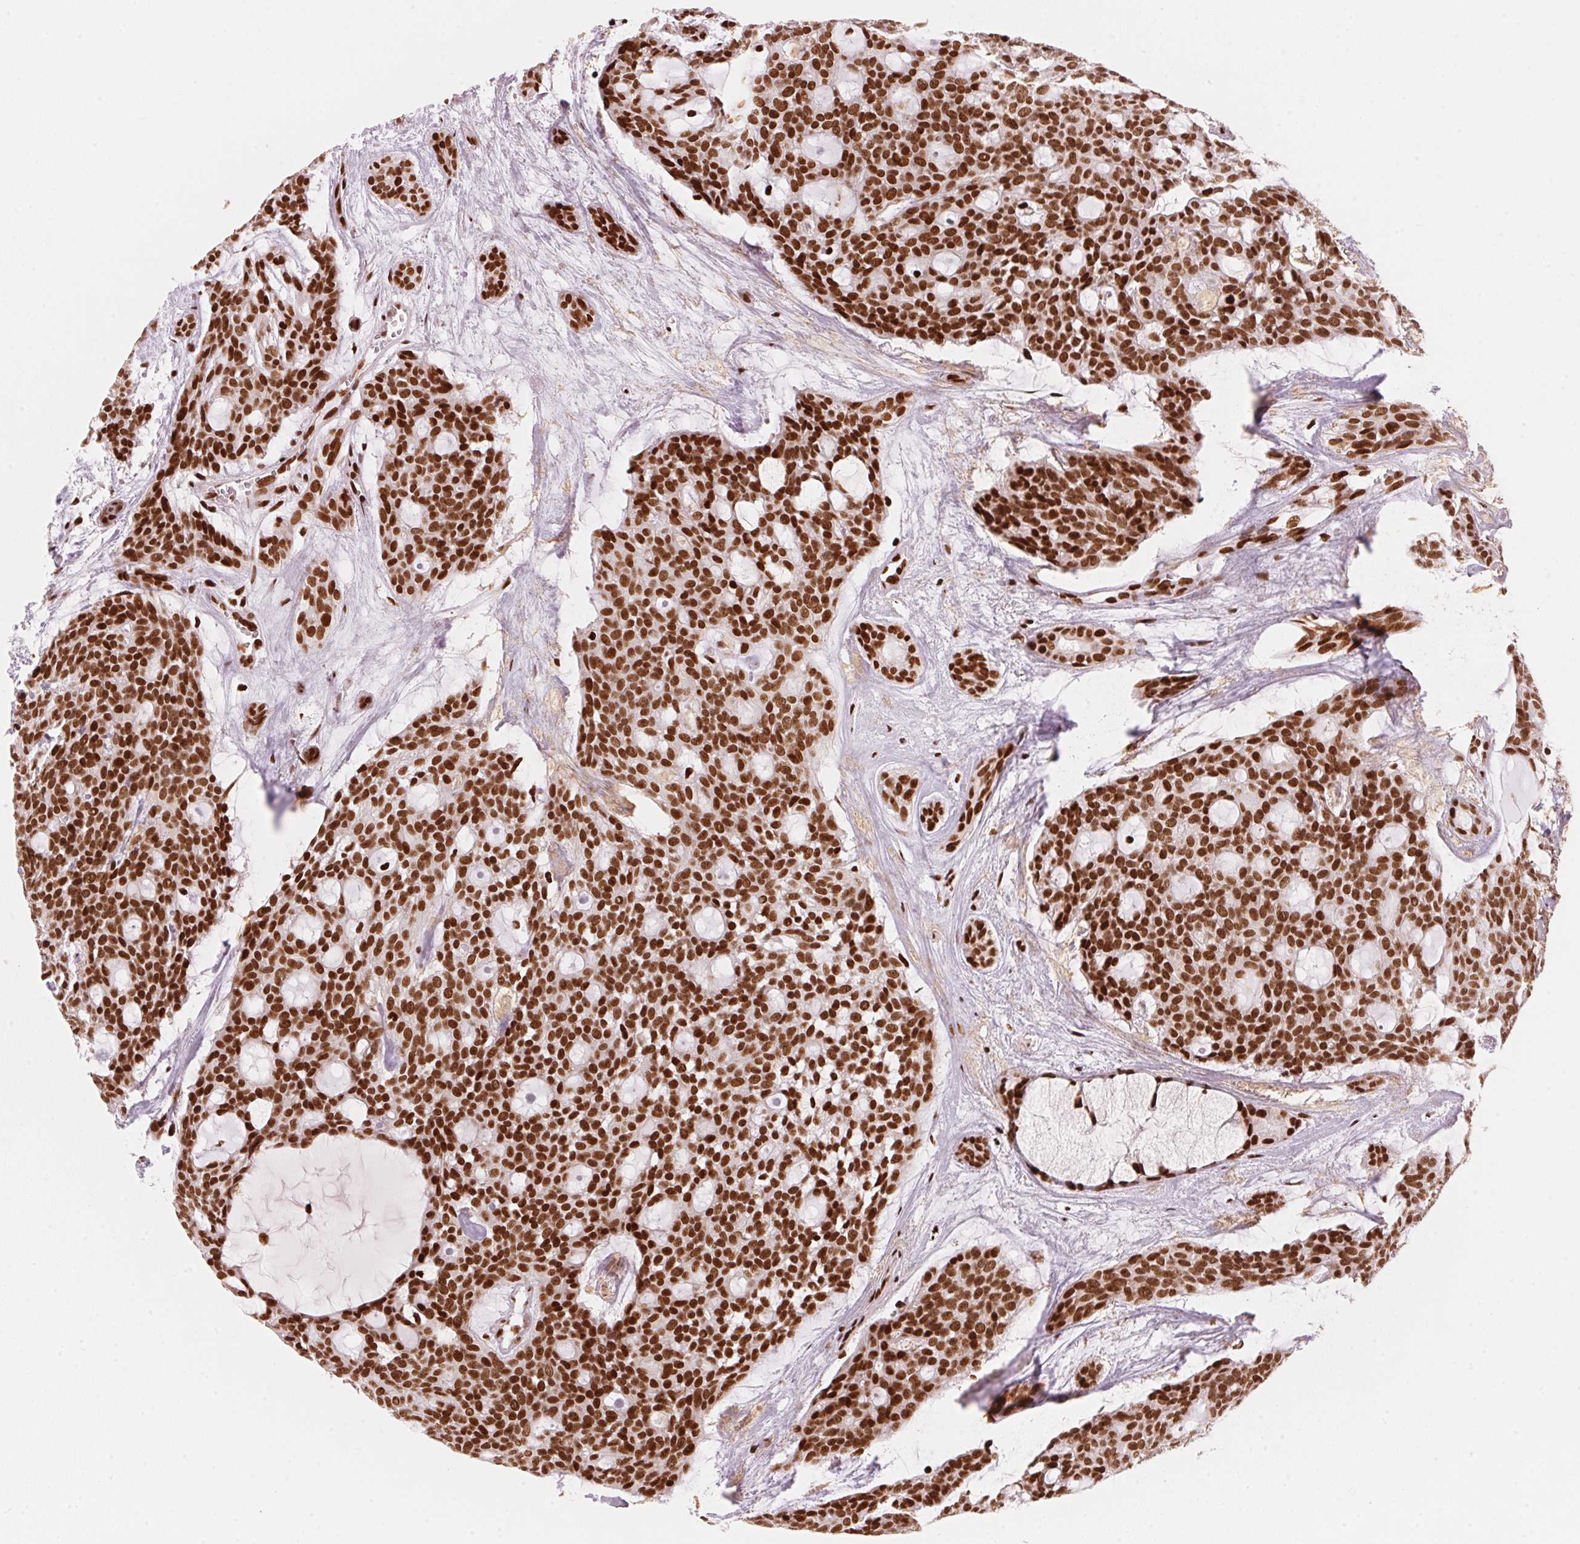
{"staining": {"intensity": "strong", "quantity": ">75%", "location": "nuclear"}, "tissue": "head and neck cancer", "cell_type": "Tumor cells", "image_type": "cancer", "snomed": [{"axis": "morphology", "description": "Adenocarcinoma, NOS"}, {"axis": "topography", "description": "Head-Neck"}], "caption": "Immunohistochemical staining of human adenocarcinoma (head and neck) reveals high levels of strong nuclear protein positivity in about >75% of tumor cells. The staining is performed using DAB (3,3'-diaminobenzidine) brown chromogen to label protein expression. The nuclei are counter-stained blue using hematoxylin.", "gene": "NXF1", "patient": {"sex": "male", "age": 66}}